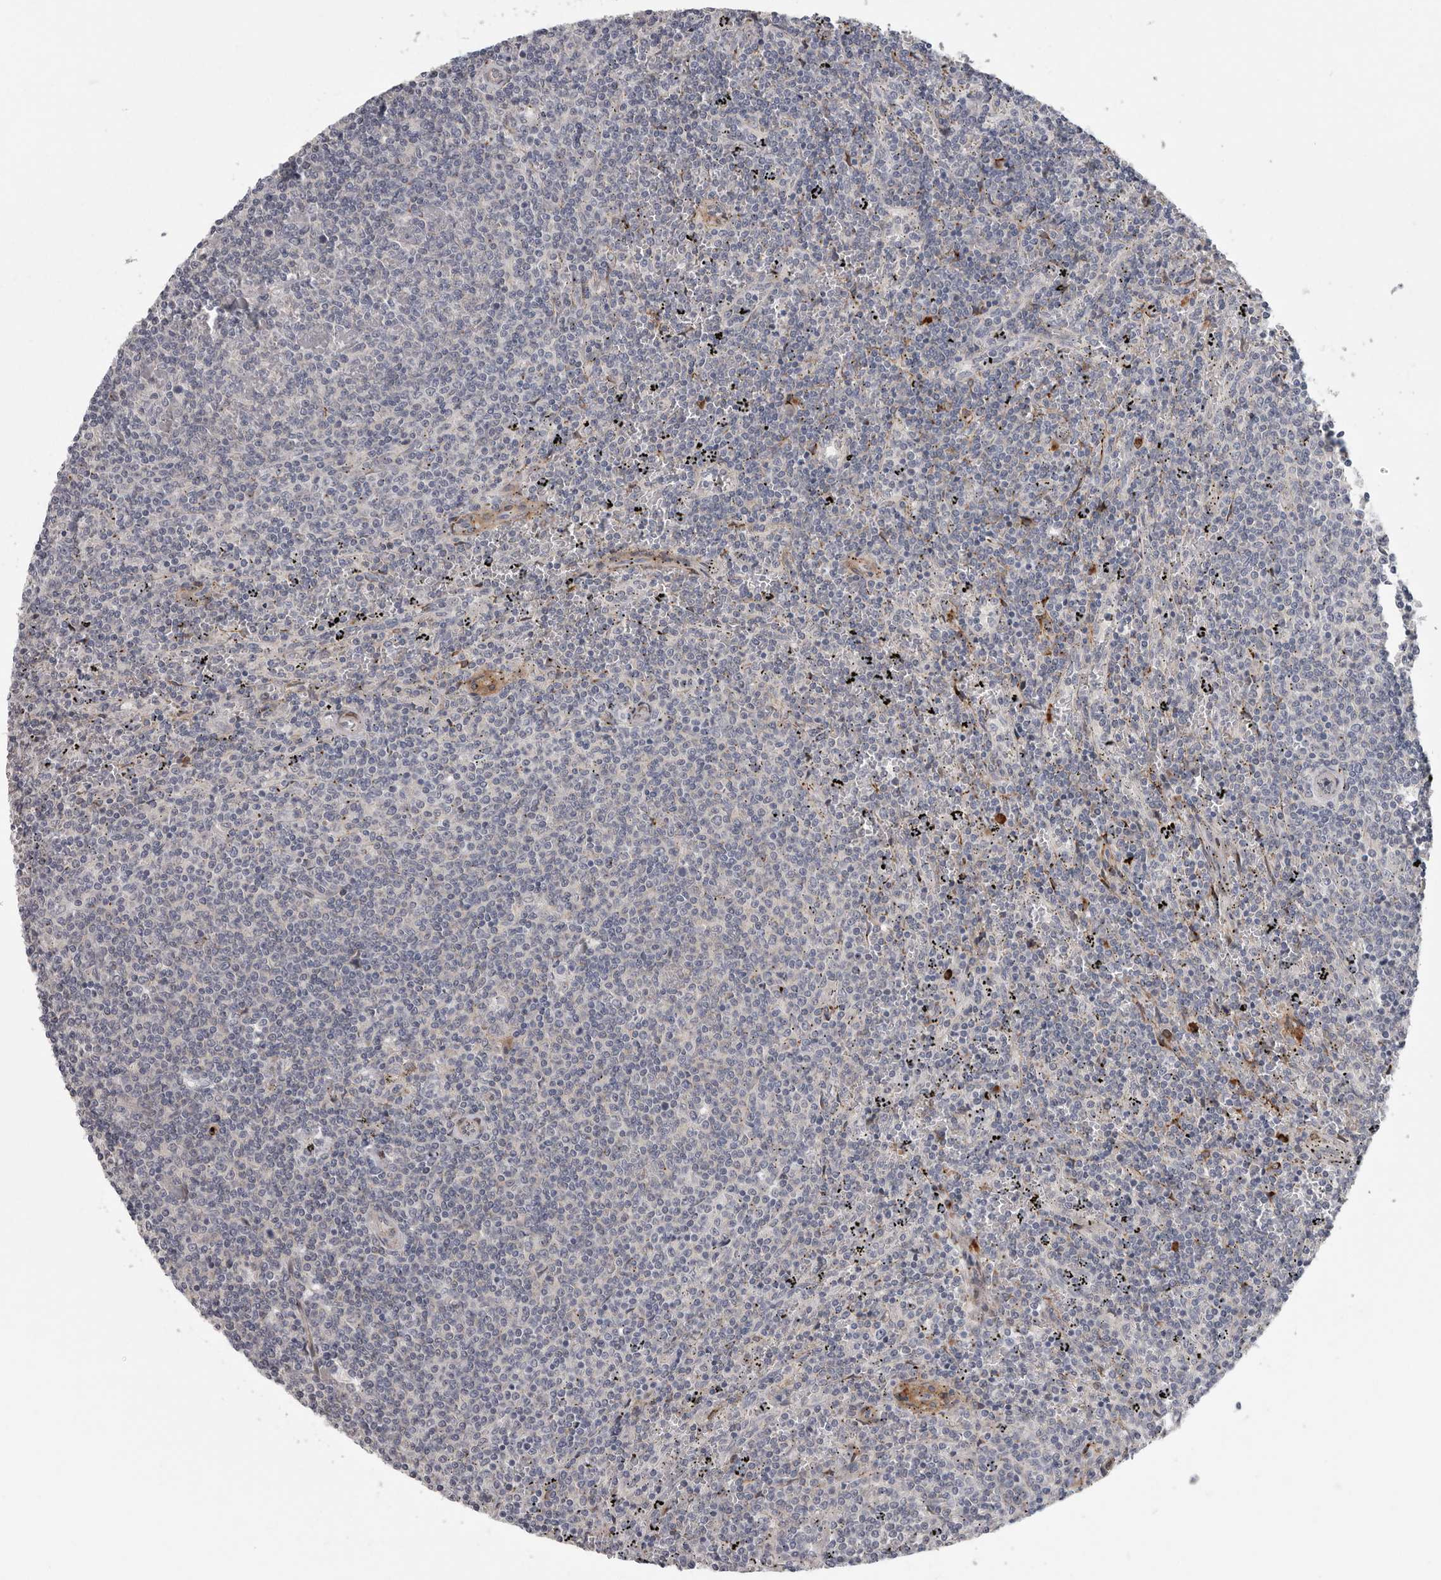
{"staining": {"intensity": "negative", "quantity": "none", "location": "none"}, "tissue": "lymphoma", "cell_type": "Tumor cells", "image_type": "cancer", "snomed": [{"axis": "morphology", "description": "Malignant lymphoma, non-Hodgkin's type, Low grade"}, {"axis": "topography", "description": "Spleen"}], "caption": "High power microscopy photomicrograph of an IHC photomicrograph of lymphoma, revealing no significant positivity in tumor cells.", "gene": "ATXN3L", "patient": {"sex": "female", "age": 50}}